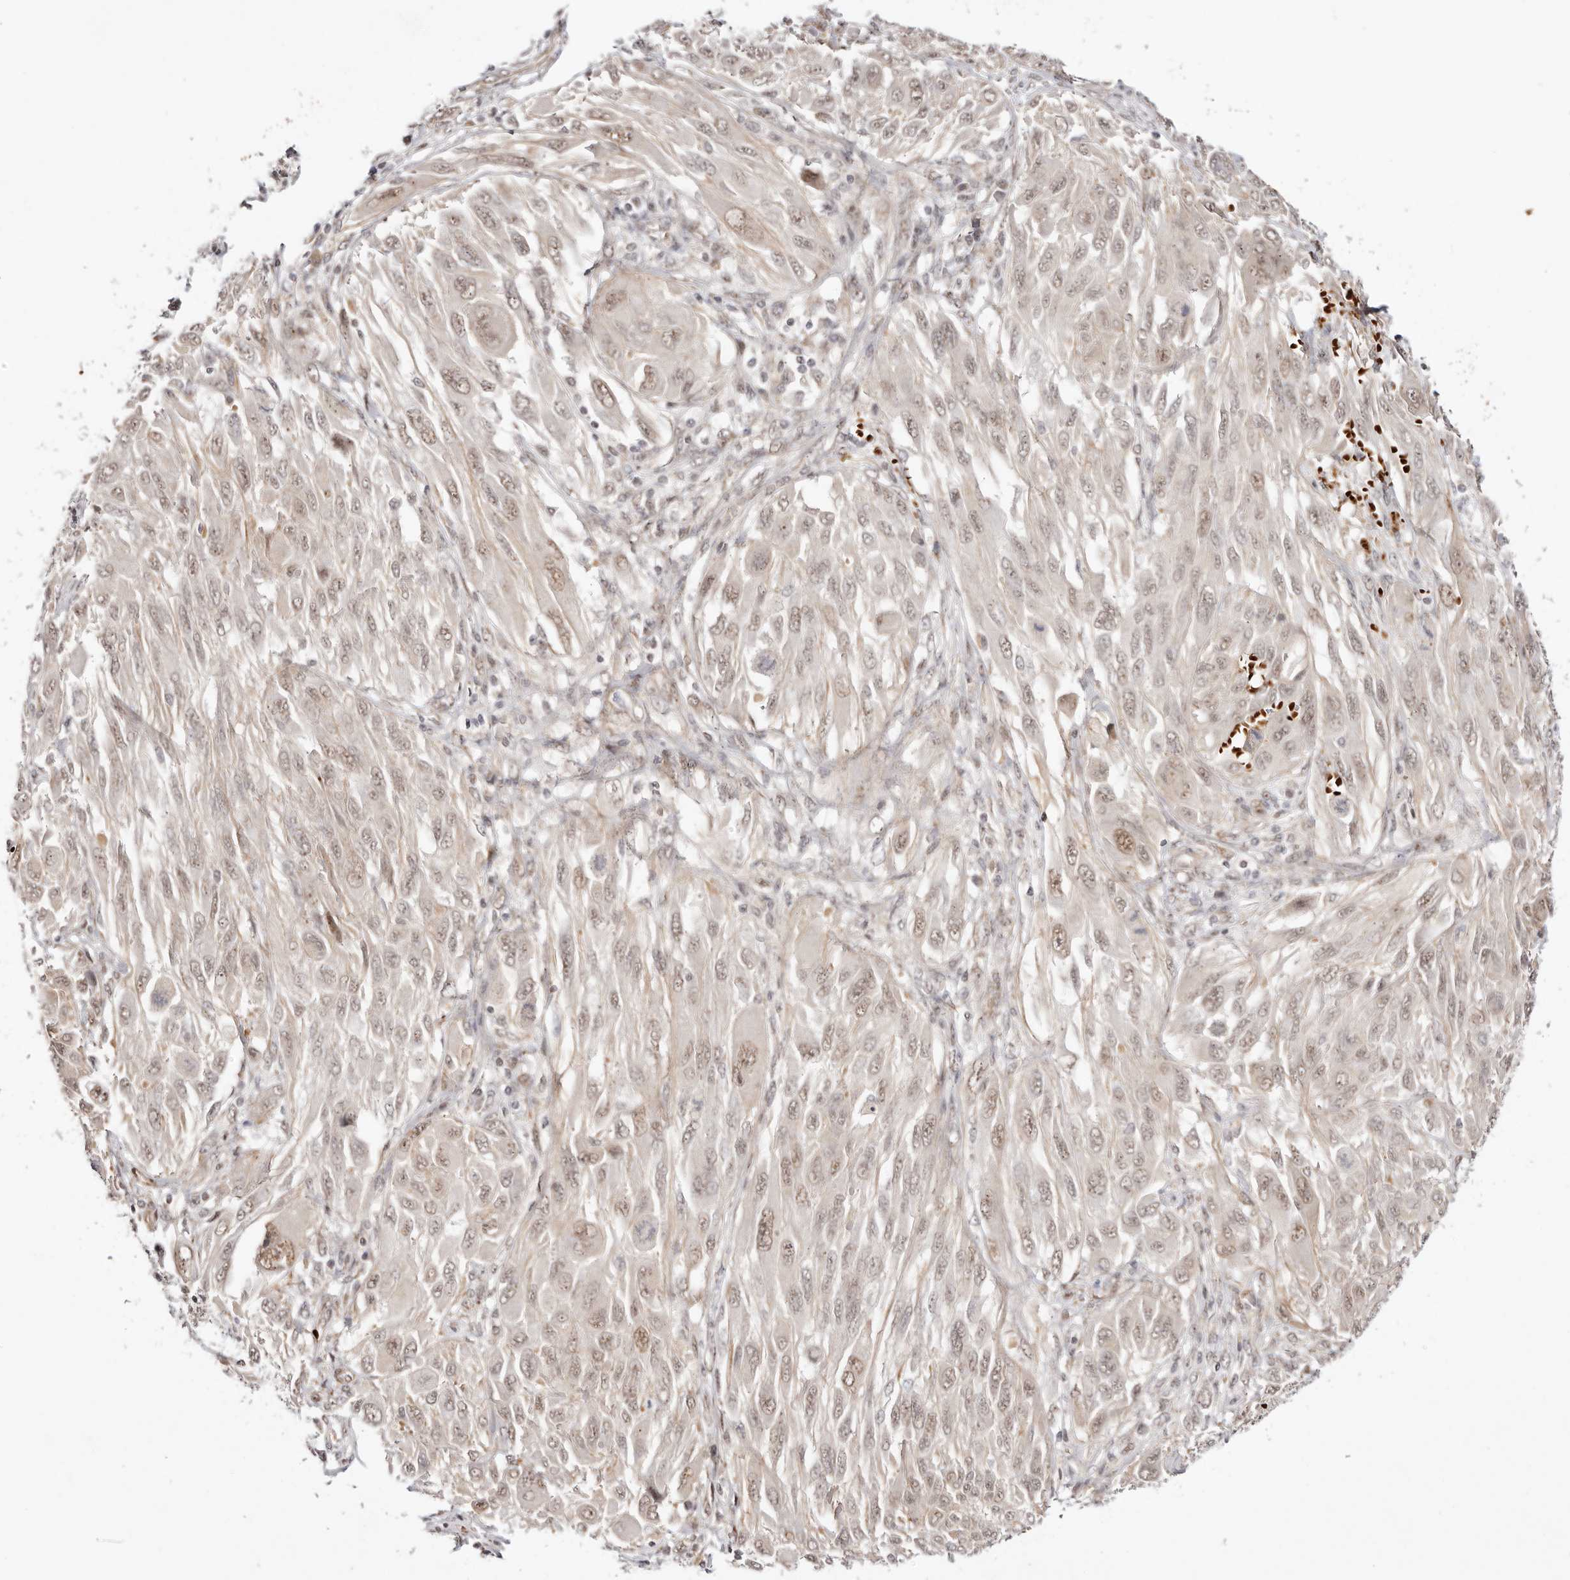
{"staining": {"intensity": "moderate", "quantity": "25%-75%", "location": "nuclear"}, "tissue": "melanoma", "cell_type": "Tumor cells", "image_type": "cancer", "snomed": [{"axis": "morphology", "description": "Malignant melanoma, NOS"}, {"axis": "topography", "description": "Skin"}], "caption": "Malignant melanoma tissue demonstrates moderate nuclear staining in approximately 25%-75% of tumor cells, visualized by immunohistochemistry.", "gene": "WRN", "patient": {"sex": "female", "age": 91}}